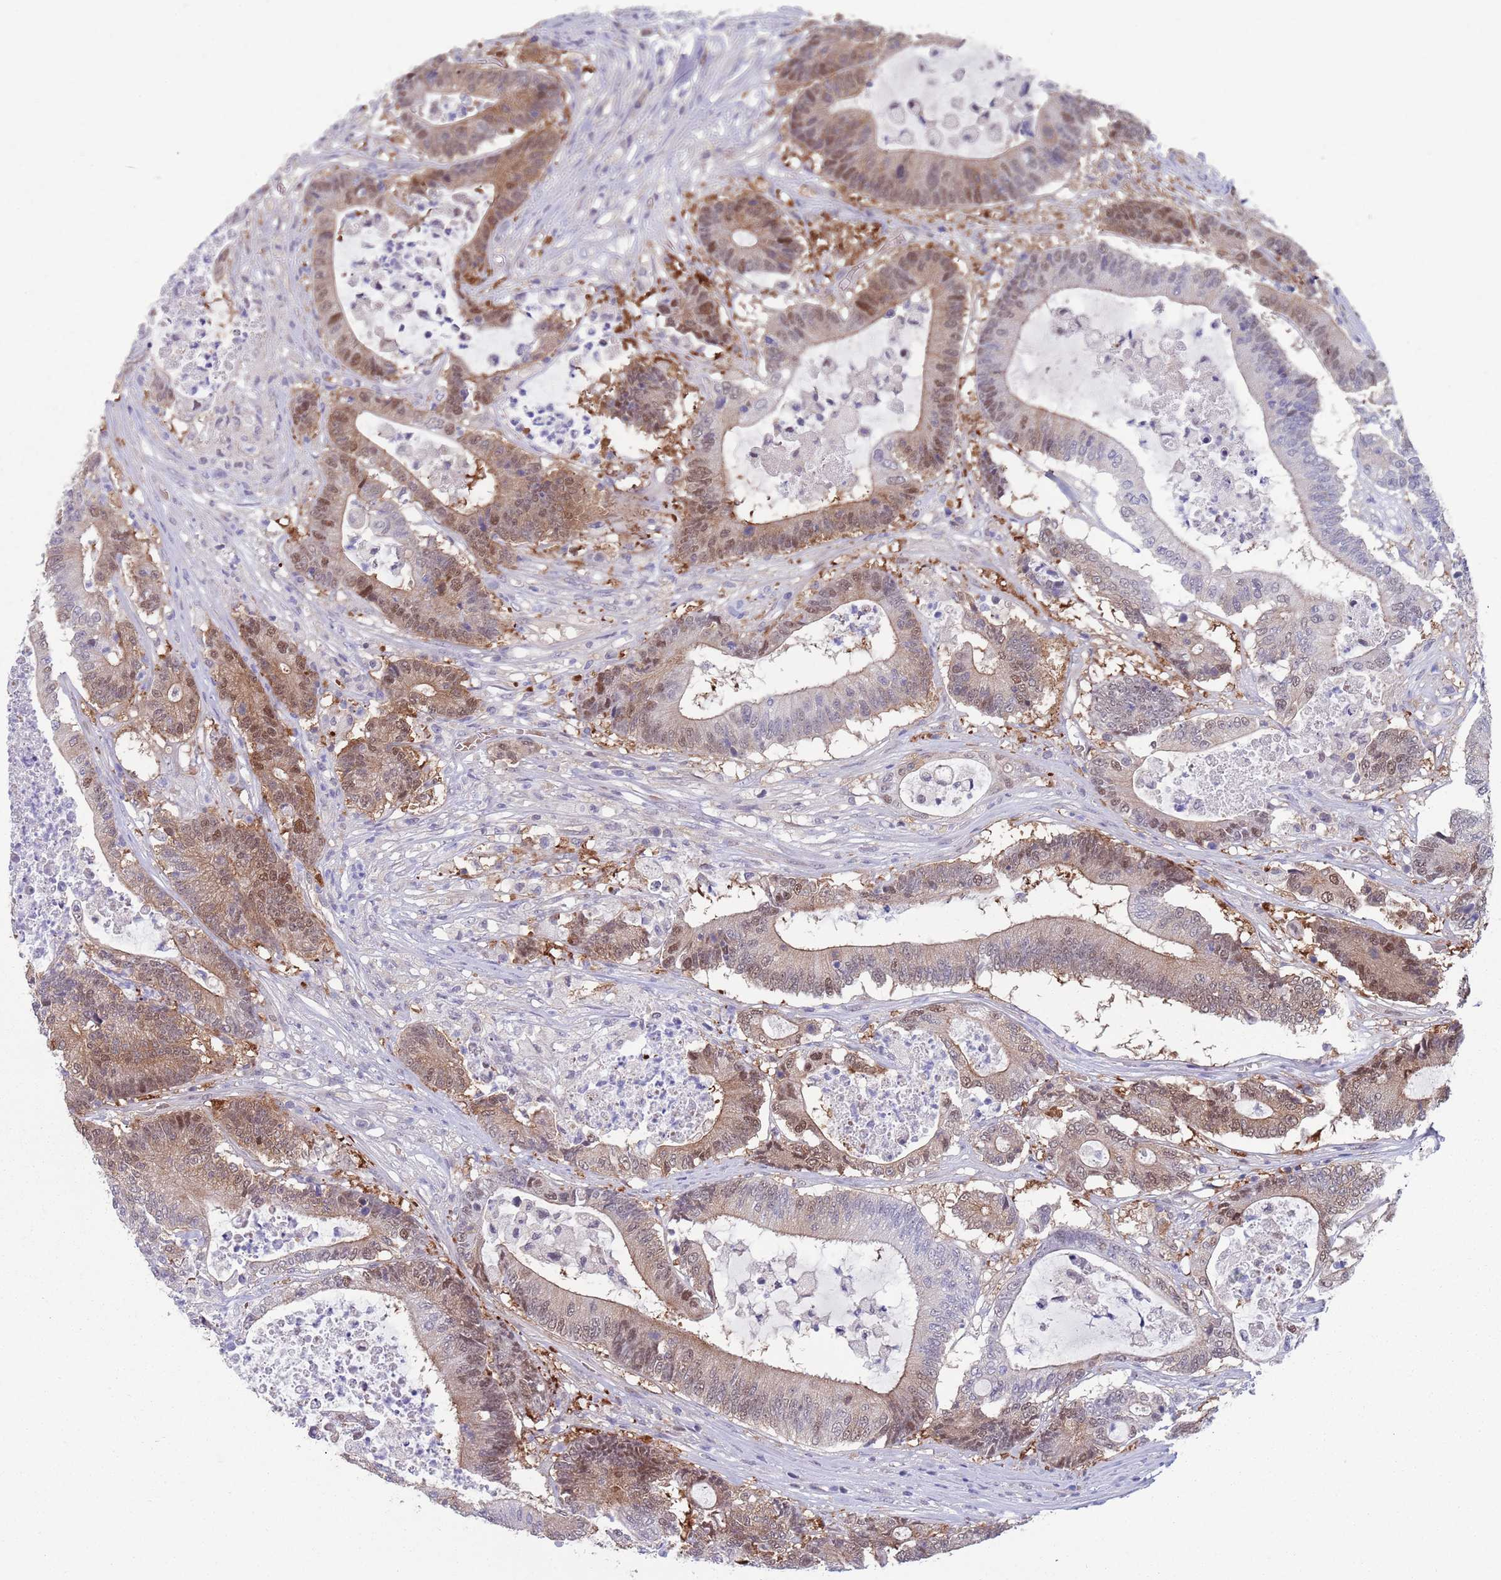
{"staining": {"intensity": "moderate", "quantity": ">75%", "location": "cytoplasmic/membranous,nuclear"}, "tissue": "colorectal cancer", "cell_type": "Tumor cells", "image_type": "cancer", "snomed": [{"axis": "morphology", "description": "Adenocarcinoma, NOS"}, {"axis": "topography", "description": "Colon"}], "caption": "There is medium levels of moderate cytoplasmic/membranous and nuclear staining in tumor cells of adenocarcinoma (colorectal), as demonstrated by immunohistochemical staining (brown color).", "gene": "CLNS1A", "patient": {"sex": "female", "age": 84}}